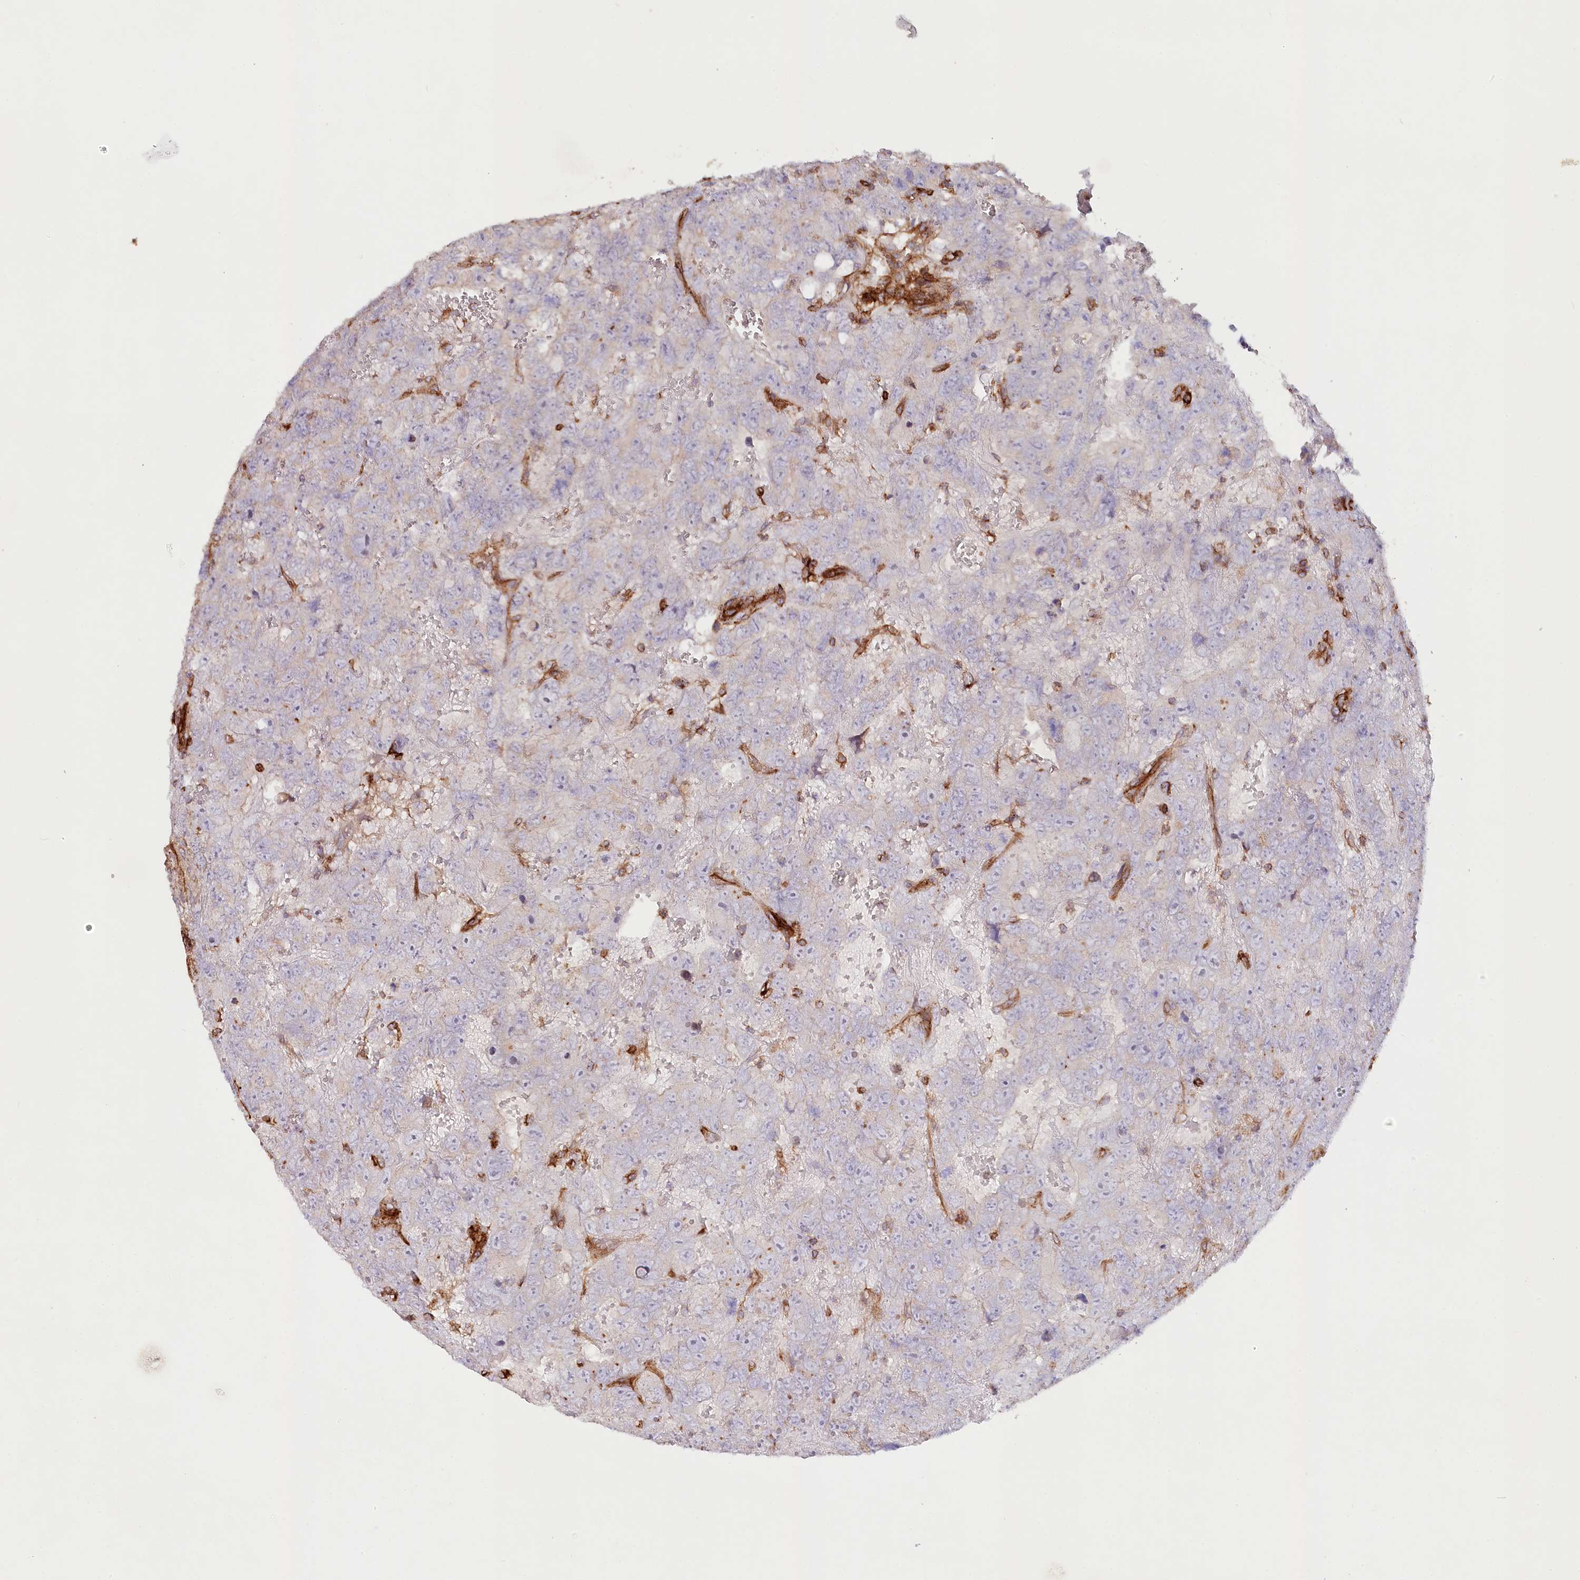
{"staining": {"intensity": "negative", "quantity": "none", "location": "none"}, "tissue": "testis cancer", "cell_type": "Tumor cells", "image_type": "cancer", "snomed": [{"axis": "morphology", "description": "Carcinoma, Embryonal, NOS"}, {"axis": "topography", "description": "Testis"}], "caption": "This is a photomicrograph of immunohistochemistry (IHC) staining of testis cancer (embryonal carcinoma), which shows no positivity in tumor cells.", "gene": "RBP5", "patient": {"sex": "male", "age": 45}}